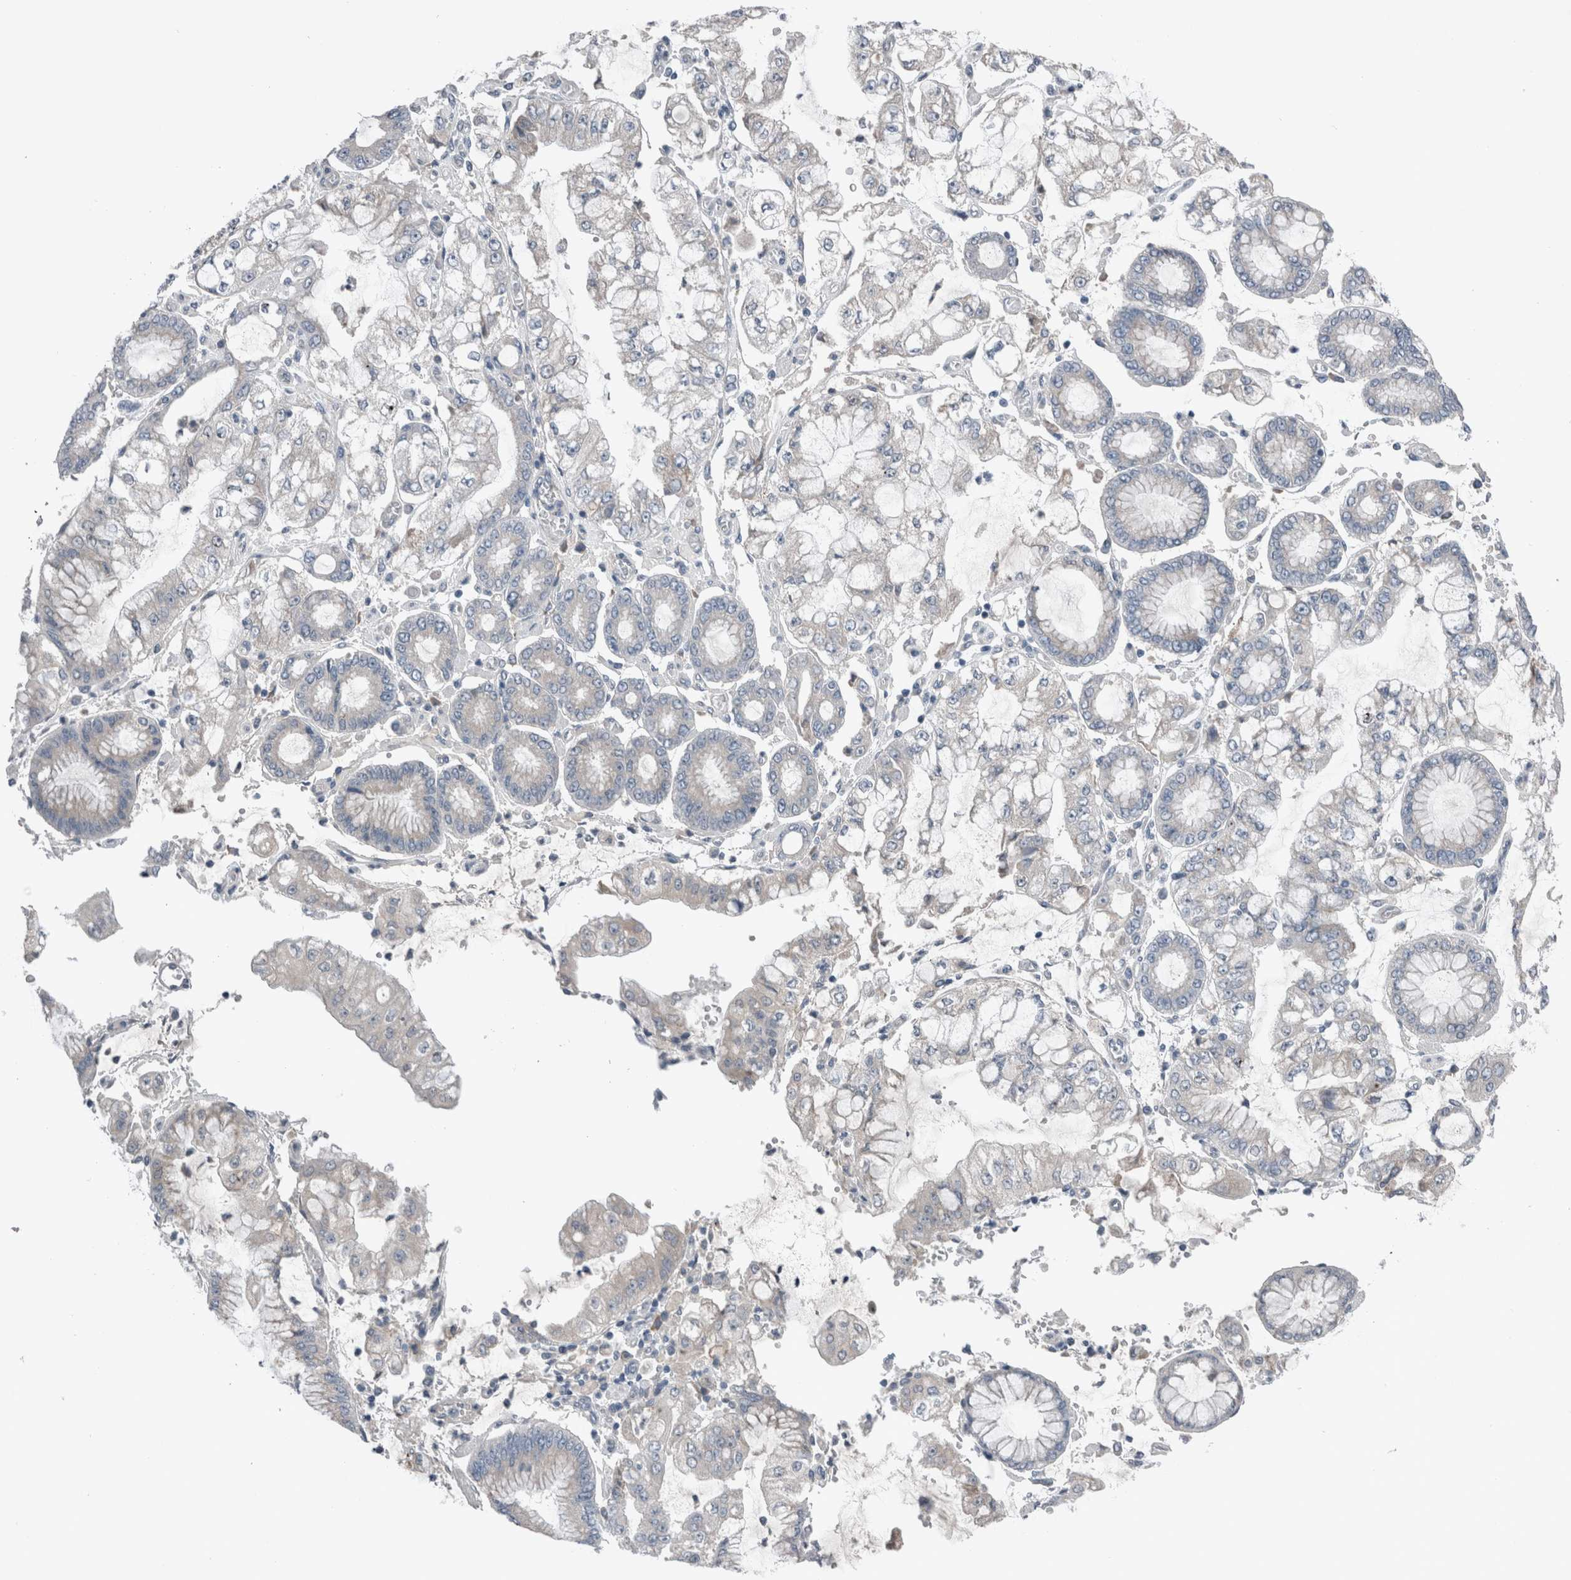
{"staining": {"intensity": "negative", "quantity": "none", "location": "none"}, "tissue": "stomach cancer", "cell_type": "Tumor cells", "image_type": "cancer", "snomed": [{"axis": "morphology", "description": "Adenocarcinoma, NOS"}, {"axis": "topography", "description": "Stomach"}], "caption": "This image is of stomach adenocarcinoma stained with immunohistochemistry to label a protein in brown with the nuclei are counter-stained blue. There is no staining in tumor cells.", "gene": "CRNN", "patient": {"sex": "male", "age": 76}}